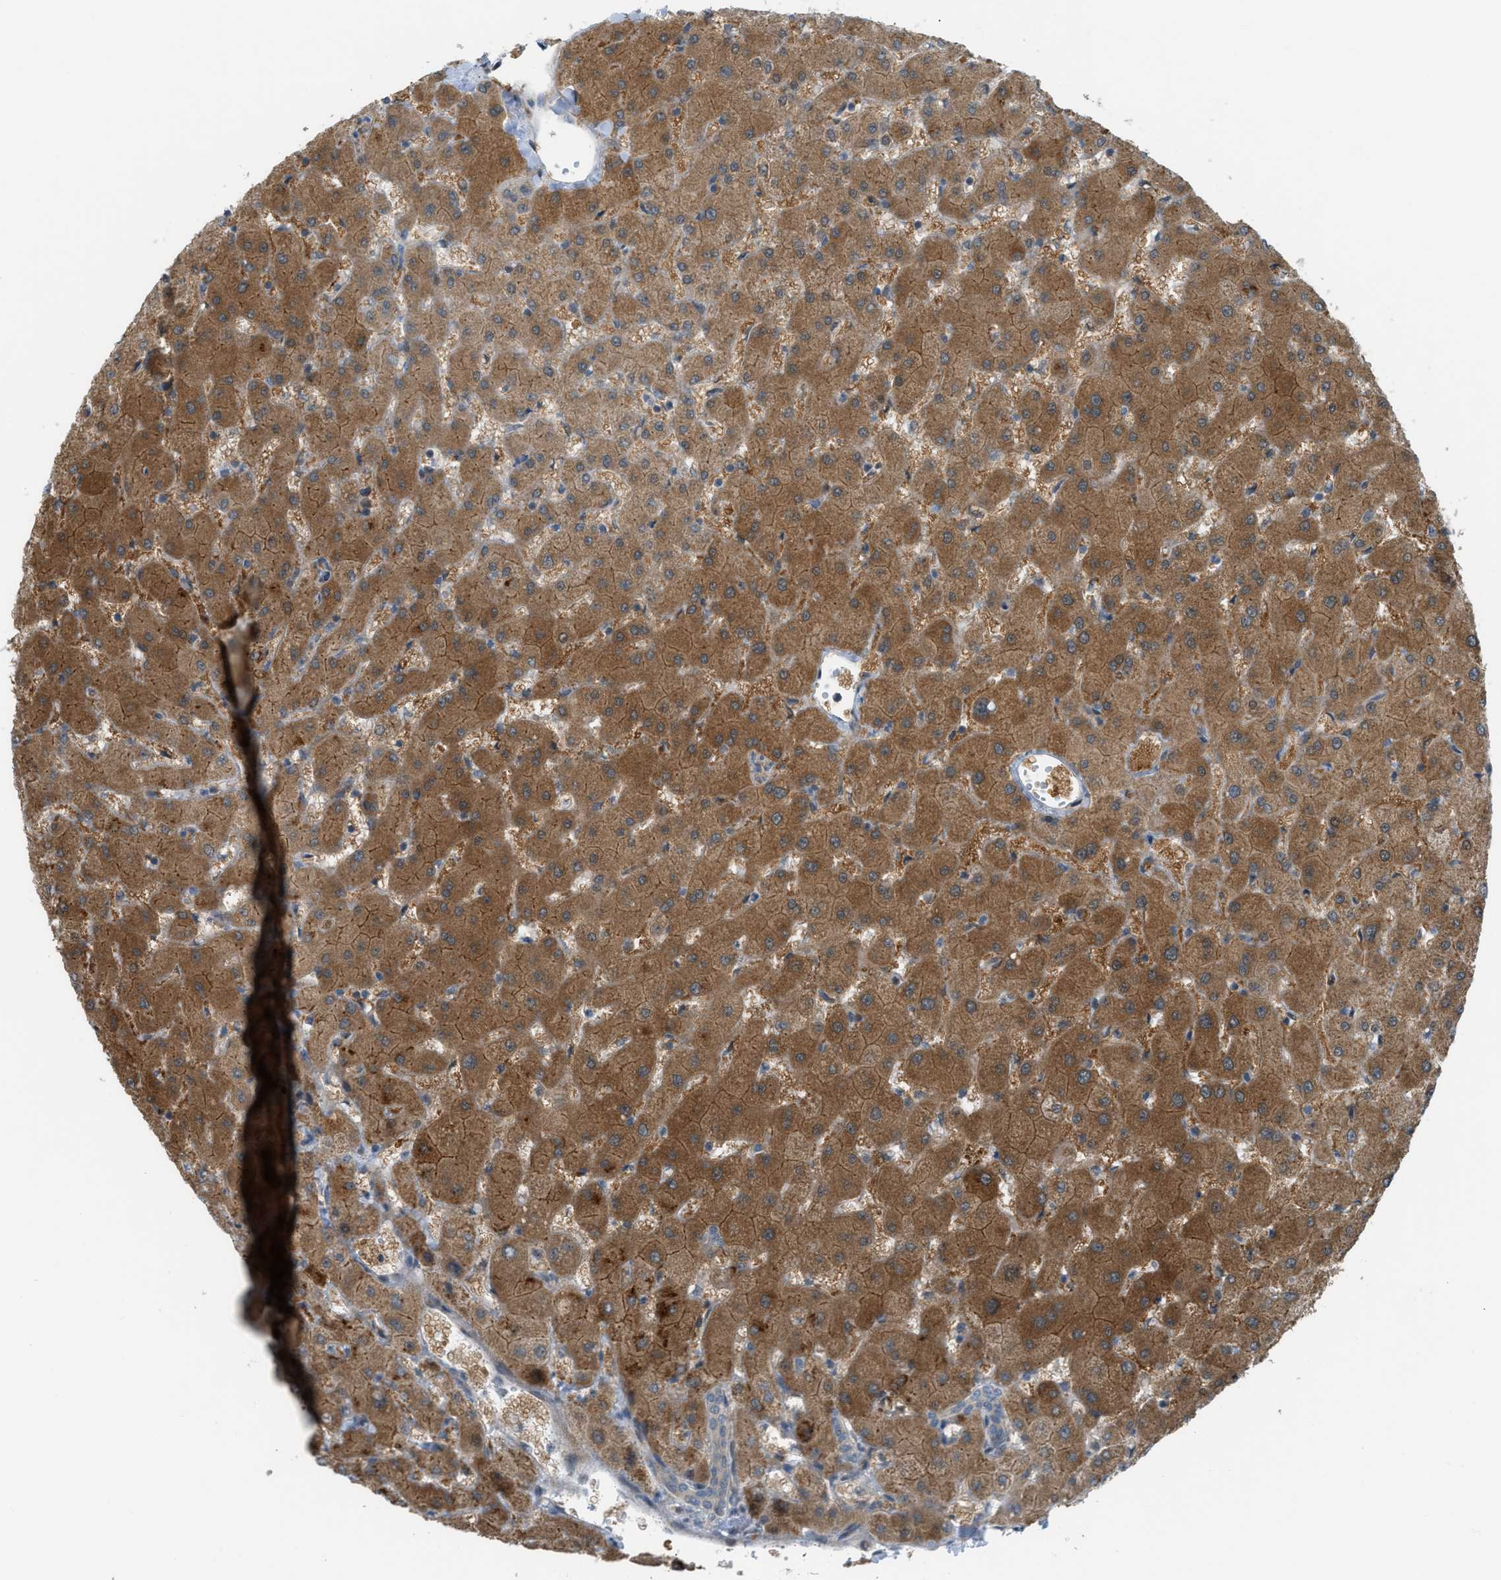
{"staining": {"intensity": "weak", "quantity": "25%-75%", "location": "cytoplasmic/membranous"}, "tissue": "liver", "cell_type": "Cholangiocytes", "image_type": "normal", "snomed": [{"axis": "morphology", "description": "Normal tissue, NOS"}, {"axis": "topography", "description": "Liver"}], "caption": "Immunohistochemistry (IHC) (DAB (3,3'-diaminobenzidine)) staining of normal human liver exhibits weak cytoplasmic/membranous protein expression in about 25%-75% of cholangiocytes.", "gene": "CCDC186", "patient": {"sex": "female", "age": 63}}